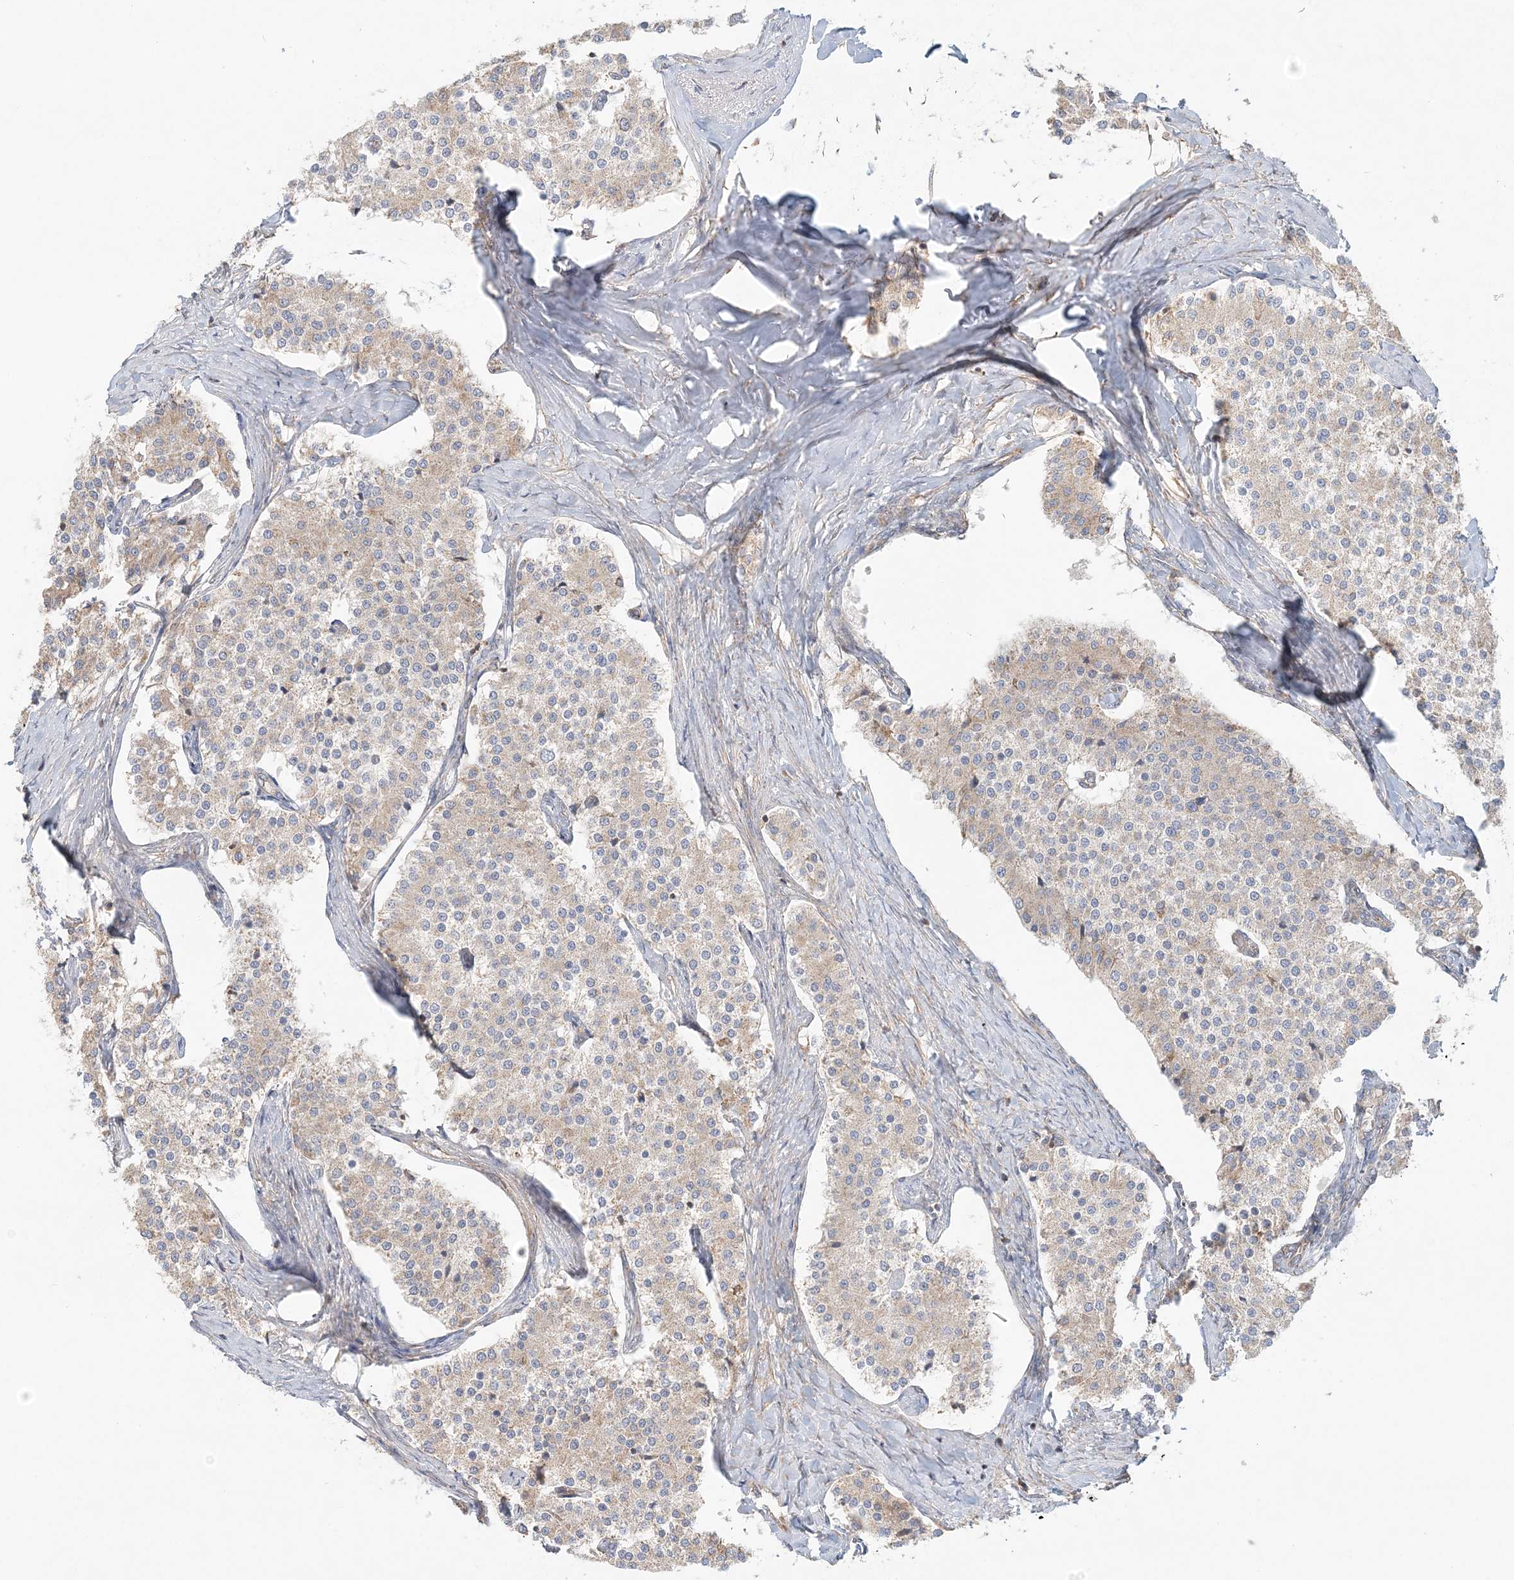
{"staining": {"intensity": "weak", "quantity": "25%-75%", "location": "cytoplasmic/membranous"}, "tissue": "carcinoid", "cell_type": "Tumor cells", "image_type": "cancer", "snomed": [{"axis": "morphology", "description": "Carcinoid, malignant, NOS"}, {"axis": "topography", "description": "Colon"}], "caption": "A low amount of weak cytoplasmic/membranous staining is identified in approximately 25%-75% of tumor cells in carcinoid tissue. The staining is performed using DAB (3,3'-diaminobenzidine) brown chromogen to label protein expression. The nuclei are counter-stained blue using hematoxylin.", "gene": "KIAA0232", "patient": {"sex": "female", "age": 52}}